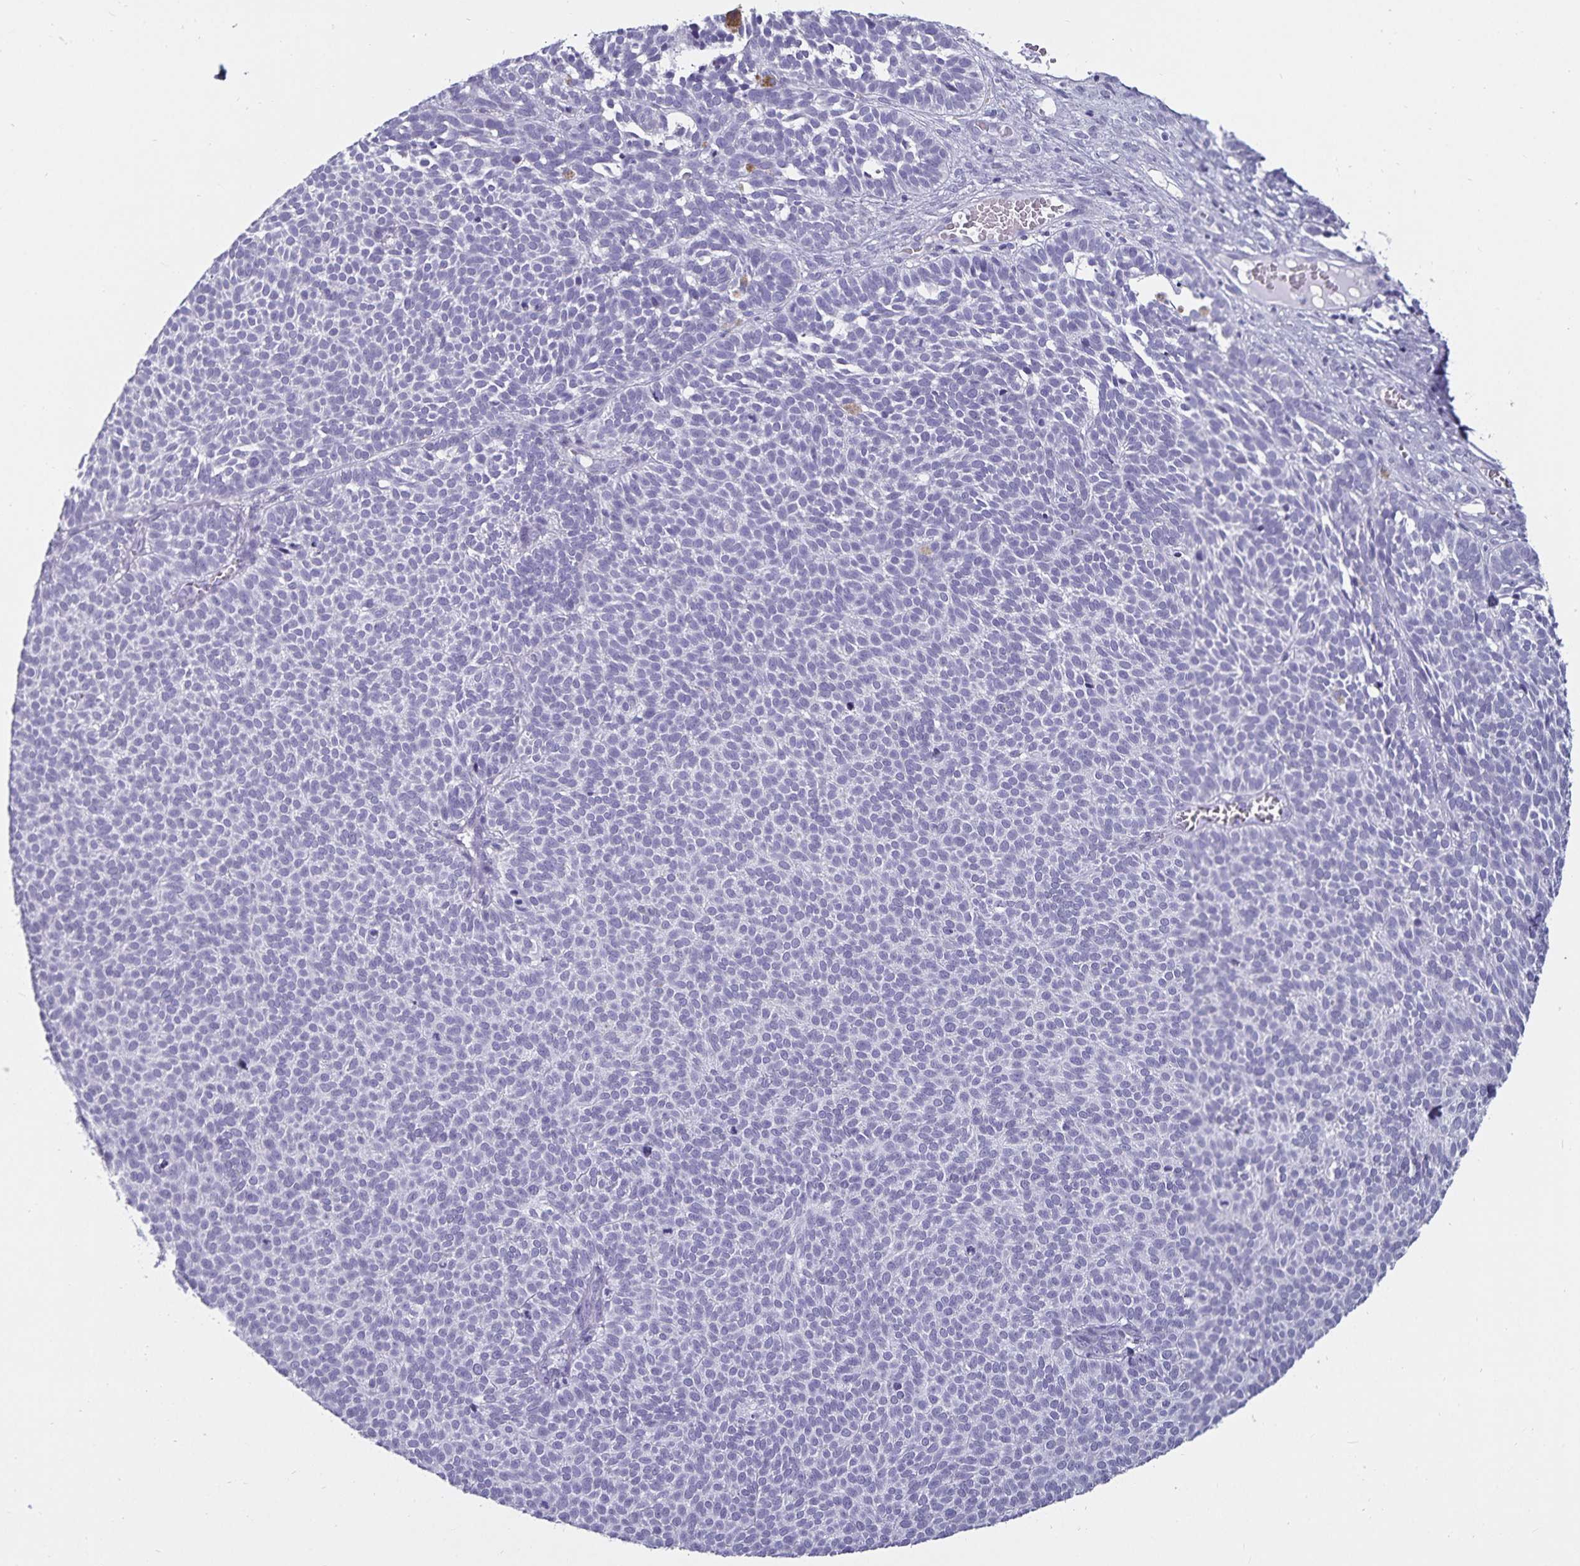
{"staining": {"intensity": "negative", "quantity": "none", "location": "none"}, "tissue": "skin cancer", "cell_type": "Tumor cells", "image_type": "cancer", "snomed": [{"axis": "morphology", "description": "Basal cell carcinoma"}, {"axis": "topography", "description": "Skin"}], "caption": "Basal cell carcinoma (skin) stained for a protein using immunohistochemistry (IHC) exhibits no expression tumor cells.", "gene": "DEFA6", "patient": {"sex": "male", "age": 63}}